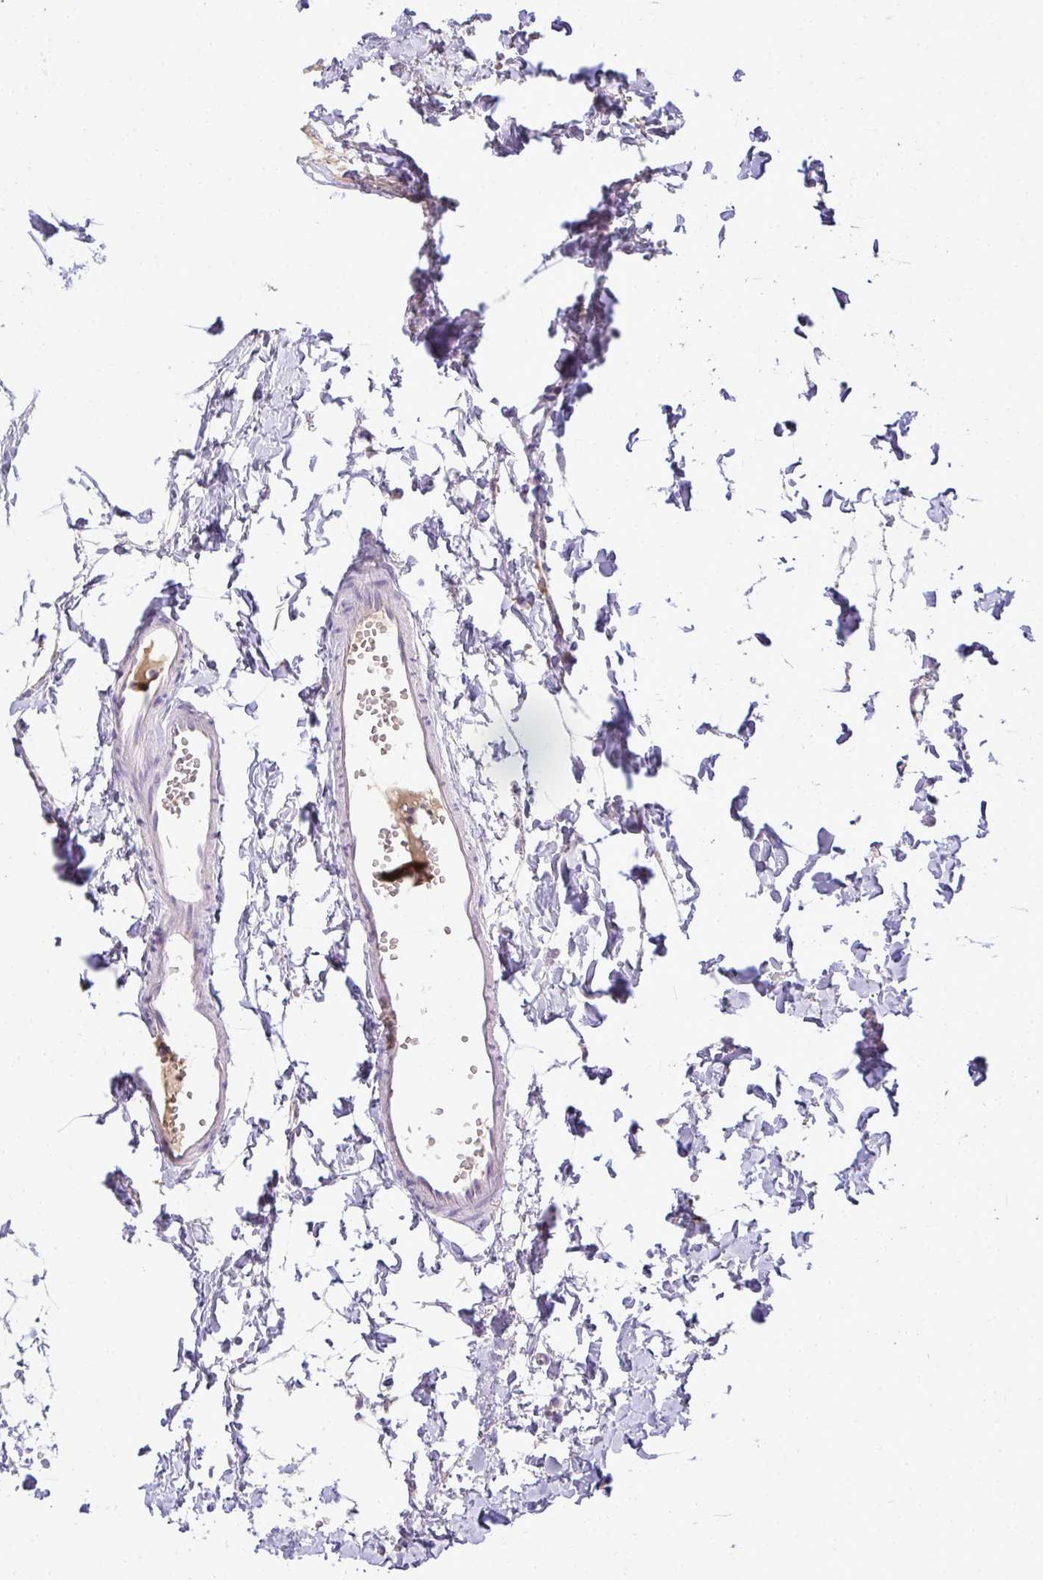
{"staining": {"intensity": "strong", "quantity": "25%-75%", "location": "cytoplasmic/membranous"}, "tissue": "stomach", "cell_type": "Glandular cells", "image_type": "normal", "snomed": [{"axis": "morphology", "description": "Normal tissue, NOS"}, {"axis": "topography", "description": "Stomach"}], "caption": "Strong cytoplasmic/membranous expression is seen in about 25%-75% of glandular cells in unremarkable stomach.", "gene": "CMPK1", "patient": {"sex": "female", "age": 57}}